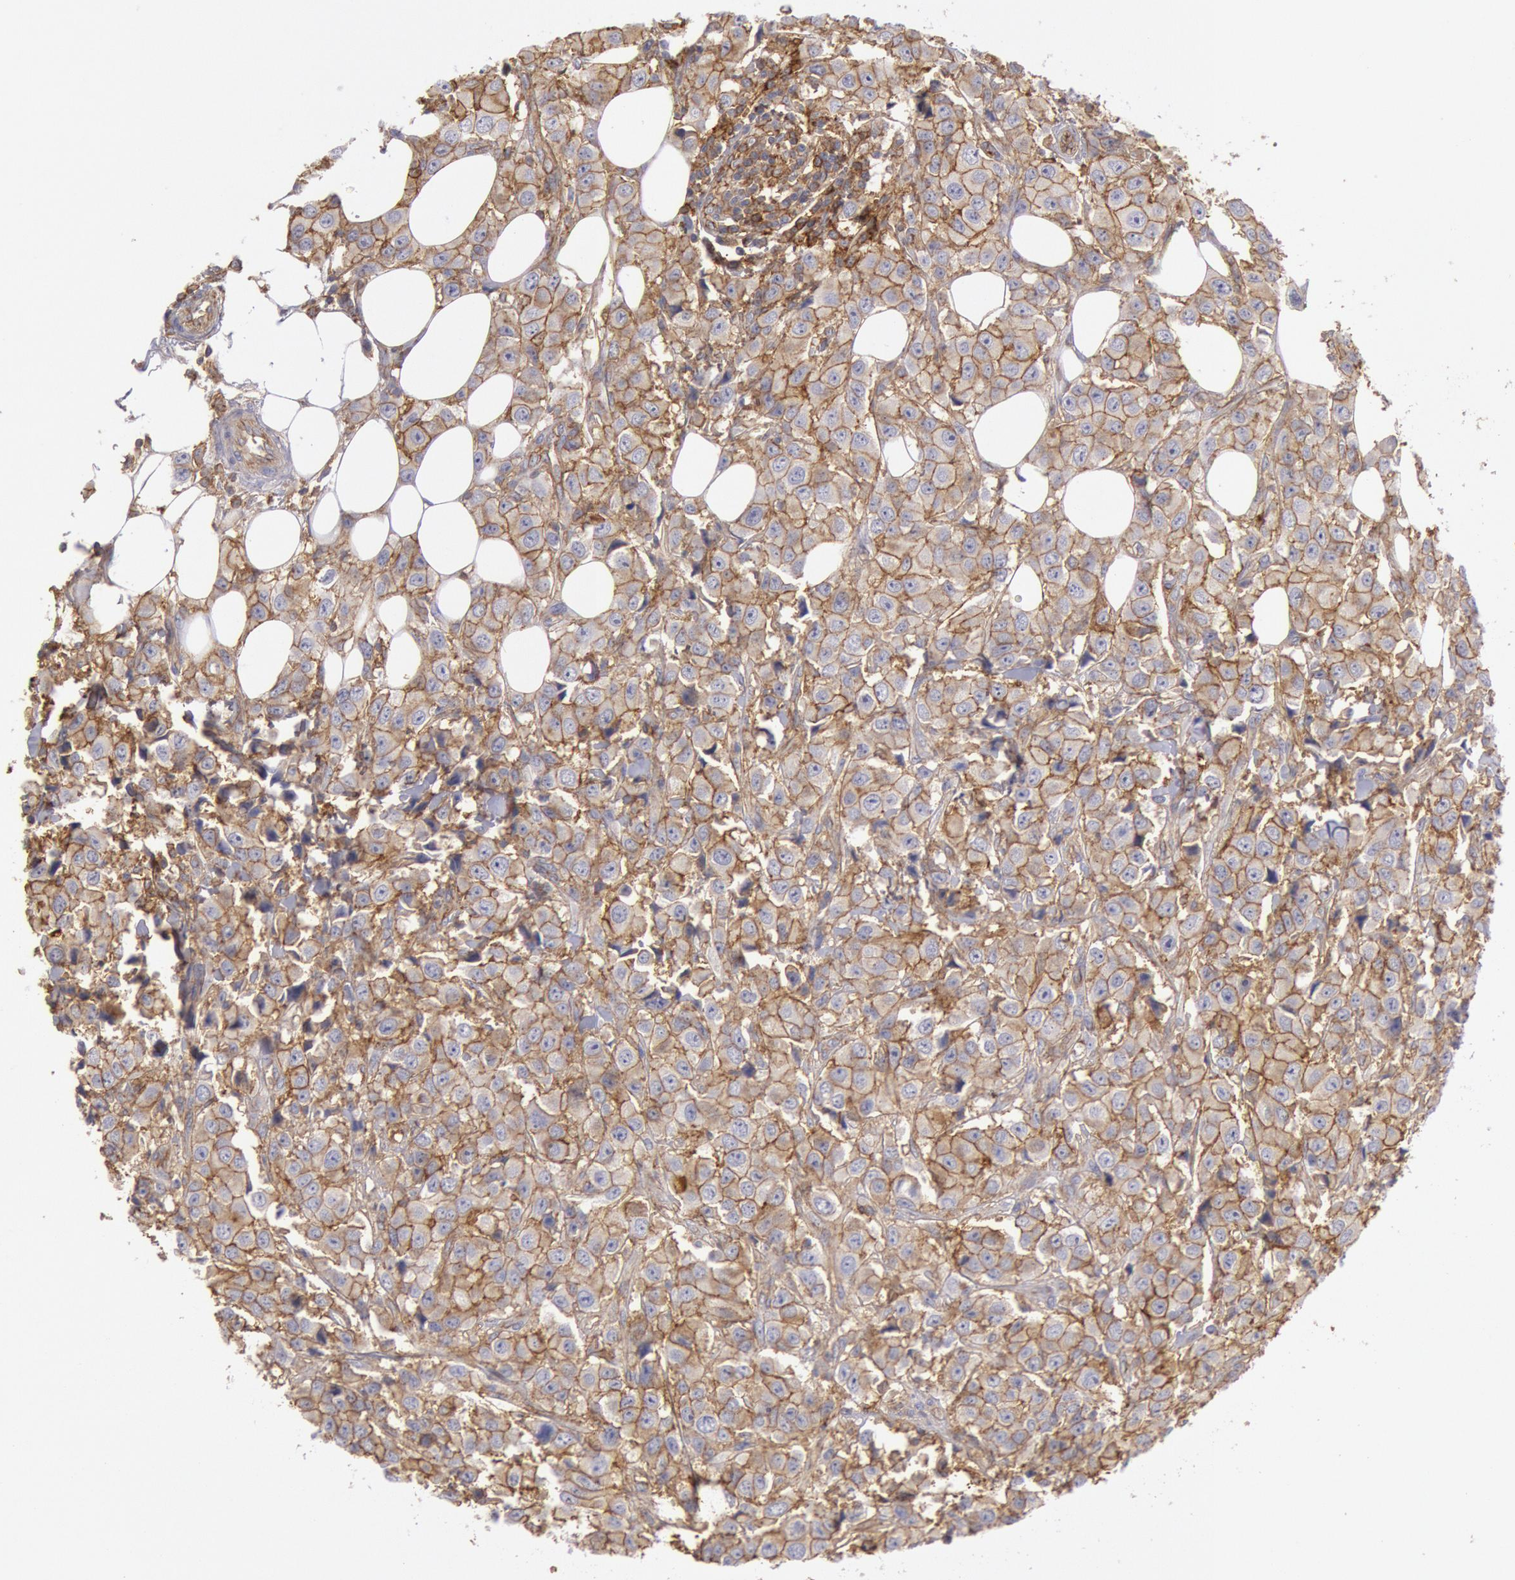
{"staining": {"intensity": "moderate", "quantity": ">75%", "location": "cytoplasmic/membranous"}, "tissue": "breast cancer", "cell_type": "Tumor cells", "image_type": "cancer", "snomed": [{"axis": "morphology", "description": "Duct carcinoma"}, {"axis": "topography", "description": "Breast"}], "caption": "Tumor cells exhibit moderate cytoplasmic/membranous positivity in approximately >75% of cells in invasive ductal carcinoma (breast).", "gene": "SNAP23", "patient": {"sex": "female", "age": 58}}